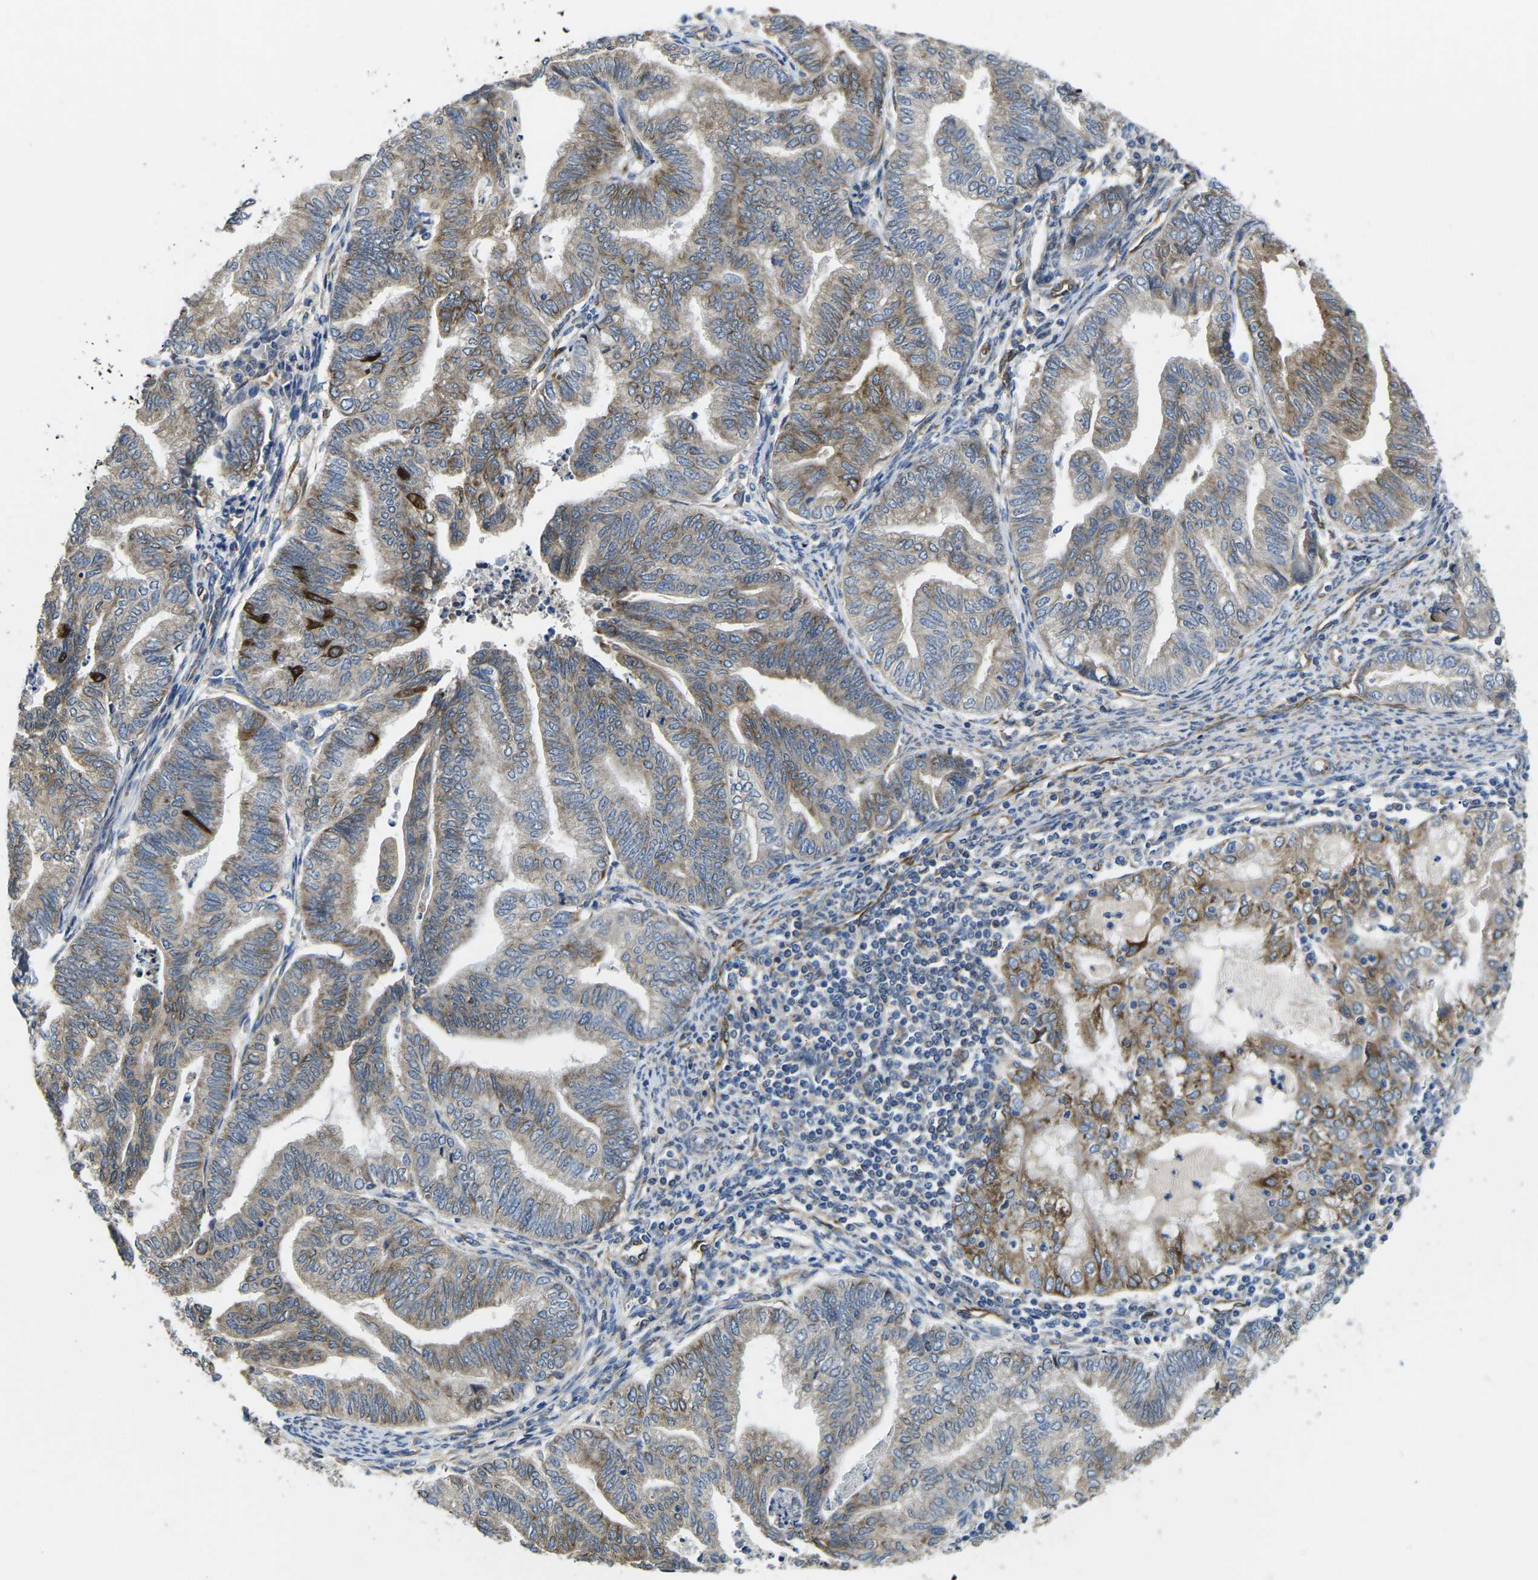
{"staining": {"intensity": "moderate", "quantity": "25%-75%", "location": "cytoplasmic/membranous"}, "tissue": "endometrial cancer", "cell_type": "Tumor cells", "image_type": "cancer", "snomed": [{"axis": "morphology", "description": "Adenocarcinoma, NOS"}, {"axis": "topography", "description": "Endometrium"}], "caption": "Tumor cells show medium levels of moderate cytoplasmic/membranous expression in about 25%-75% of cells in human endometrial cancer (adenocarcinoma).", "gene": "PDZD8", "patient": {"sex": "female", "age": 79}}